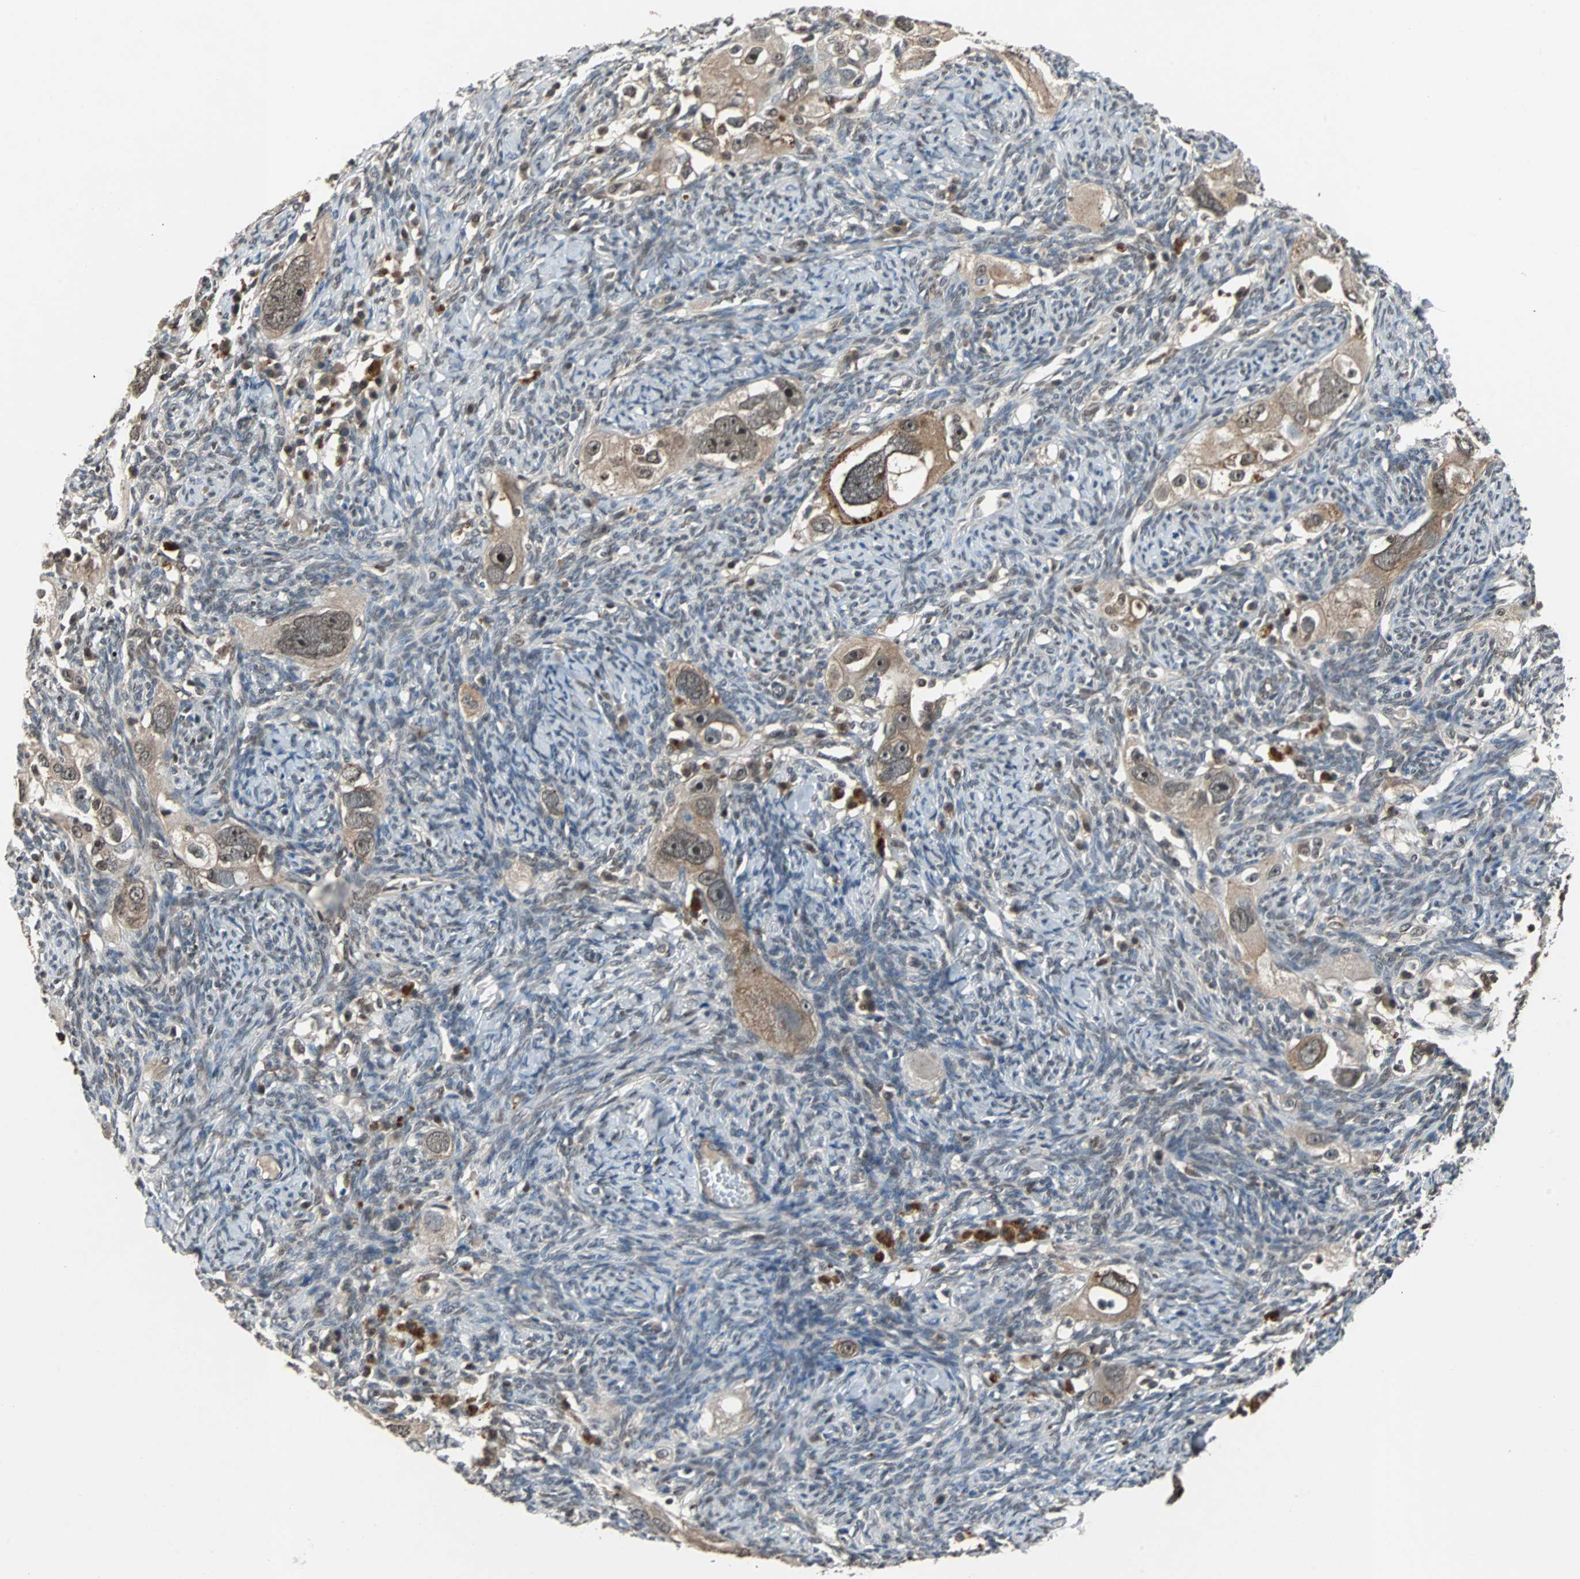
{"staining": {"intensity": "strong", "quantity": ">75%", "location": "cytoplasmic/membranous"}, "tissue": "ovarian cancer", "cell_type": "Tumor cells", "image_type": "cancer", "snomed": [{"axis": "morphology", "description": "Normal tissue, NOS"}, {"axis": "morphology", "description": "Cystadenocarcinoma, serous, NOS"}, {"axis": "topography", "description": "Ovary"}], "caption": "Immunohistochemical staining of human ovarian serous cystadenocarcinoma reveals strong cytoplasmic/membranous protein positivity in about >75% of tumor cells. The staining is performed using DAB brown chromogen to label protein expression. The nuclei are counter-stained blue using hematoxylin.", "gene": "LSR", "patient": {"sex": "female", "age": 62}}